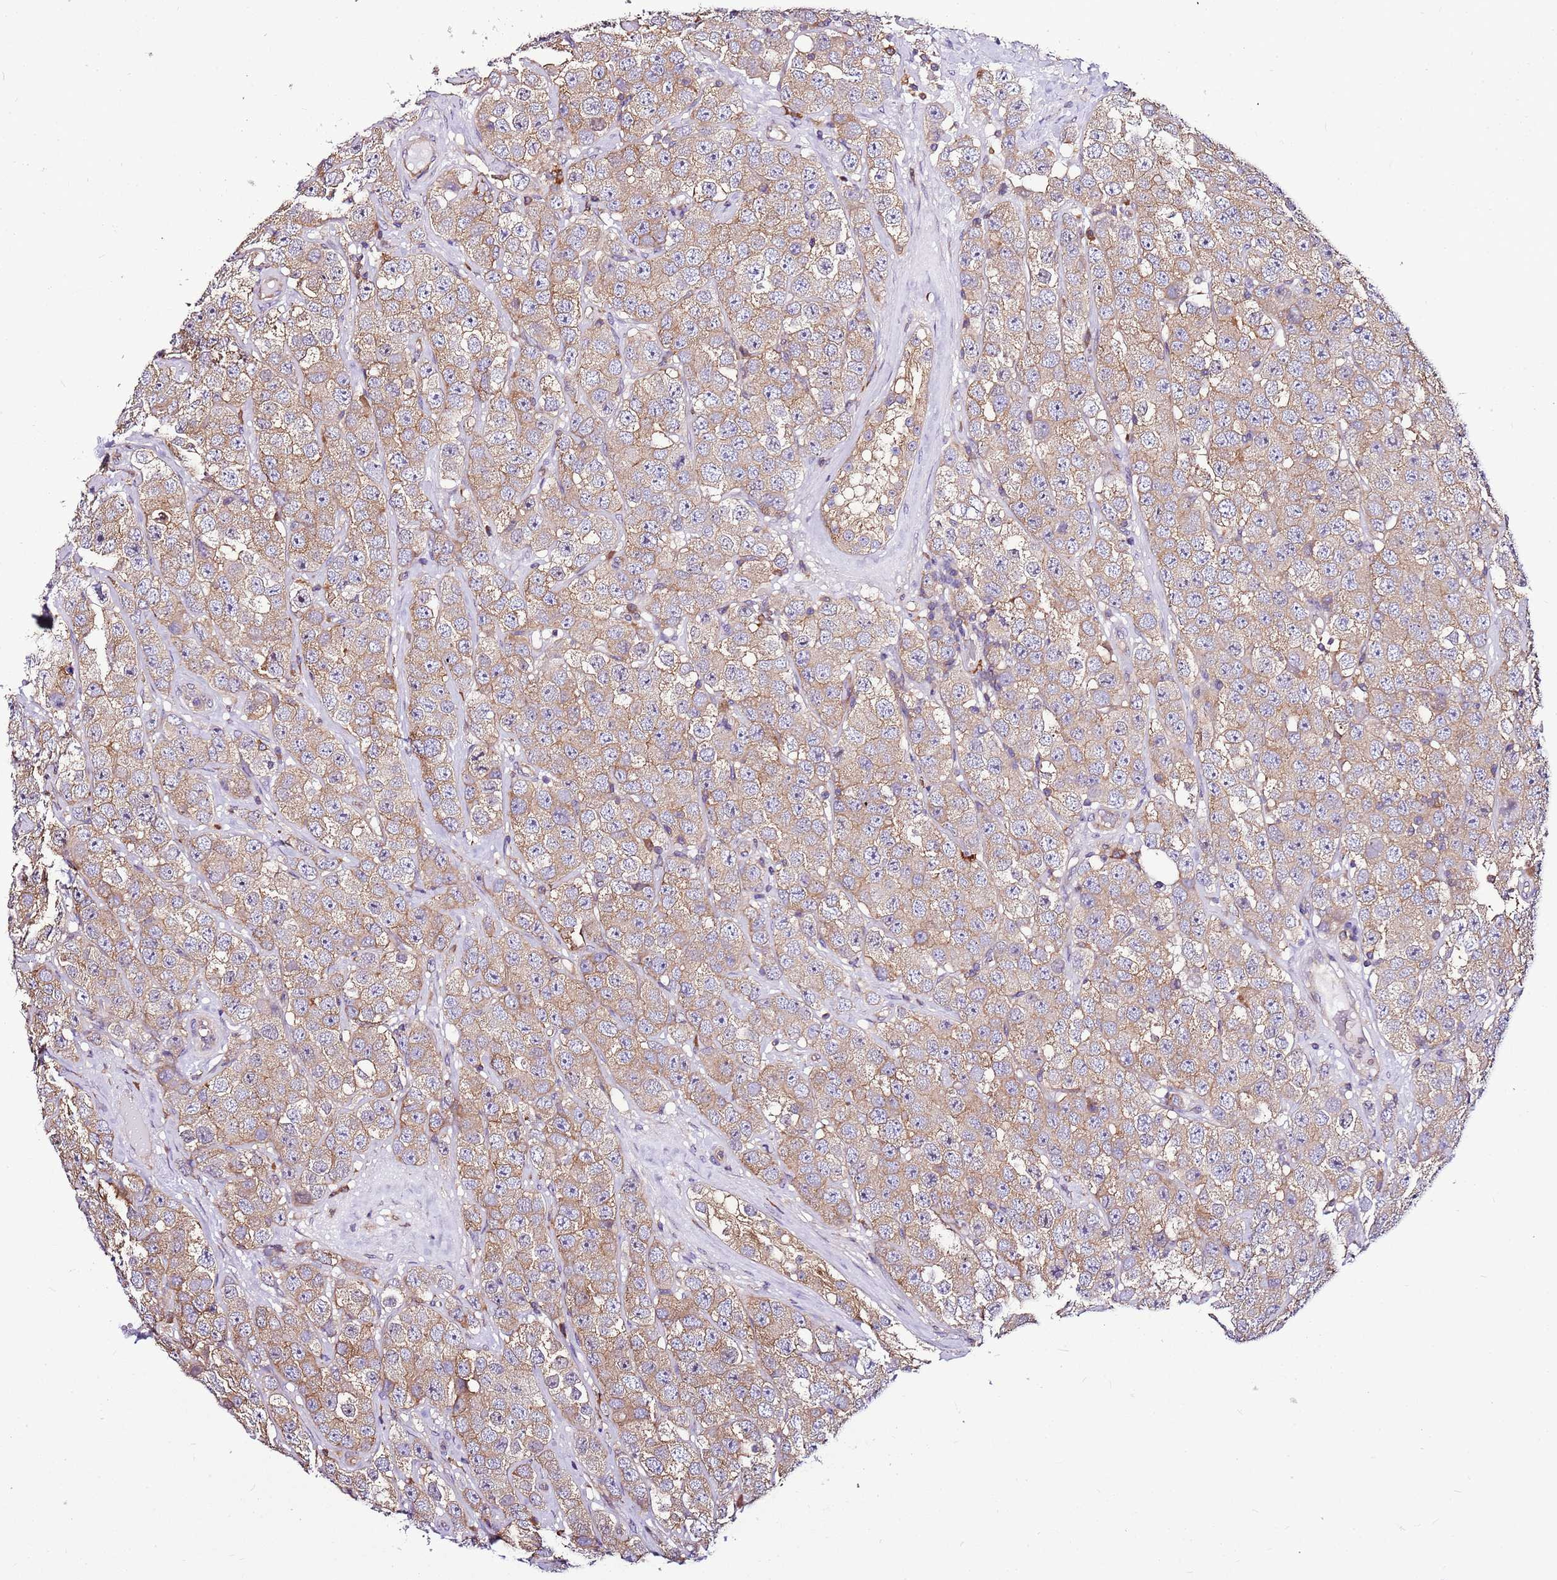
{"staining": {"intensity": "weak", "quantity": "25%-75%", "location": "cytoplasmic/membranous"}, "tissue": "testis cancer", "cell_type": "Tumor cells", "image_type": "cancer", "snomed": [{"axis": "morphology", "description": "Seminoma, NOS"}, {"axis": "topography", "description": "Testis"}], "caption": "Testis cancer (seminoma) stained for a protein (brown) shows weak cytoplasmic/membranous positive positivity in about 25%-75% of tumor cells.", "gene": "ATXN2L", "patient": {"sex": "male", "age": 28}}